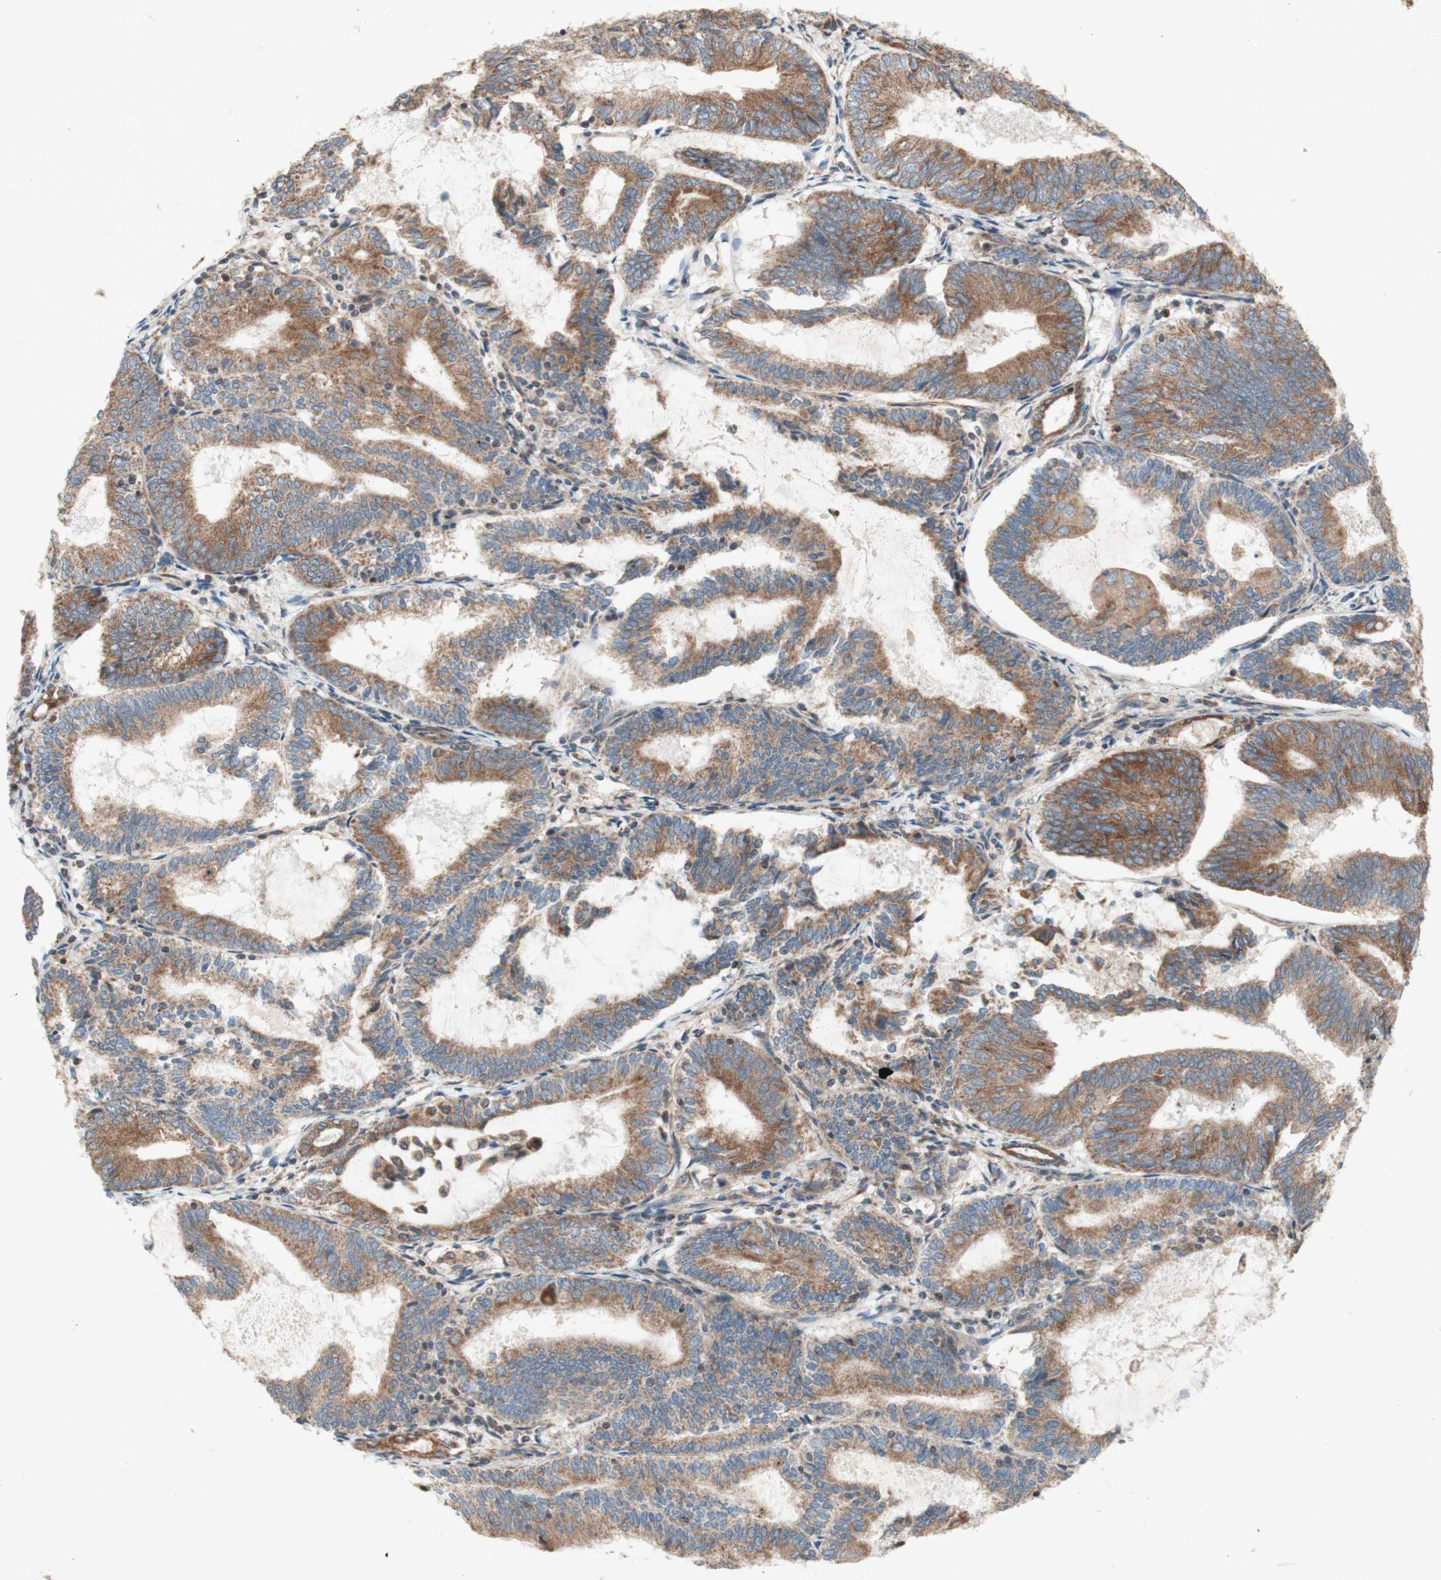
{"staining": {"intensity": "moderate", "quantity": ">75%", "location": "cytoplasmic/membranous"}, "tissue": "endometrial cancer", "cell_type": "Tumor cells", "image_type": "cancer", "snomed": [{"axis": "morphology", "description": "Adenocarcinoma, NOS"}, {"axis": "topography", "description": "Endometrium"}], "caption": "This is an image of immunohistochemistry staining of endometrial cancer, which shows moderate staining in the cytoplasmic/membranous of tumor cells.", "gene": "SOCS2", "patient": {"sex": "female", "age": 81}}